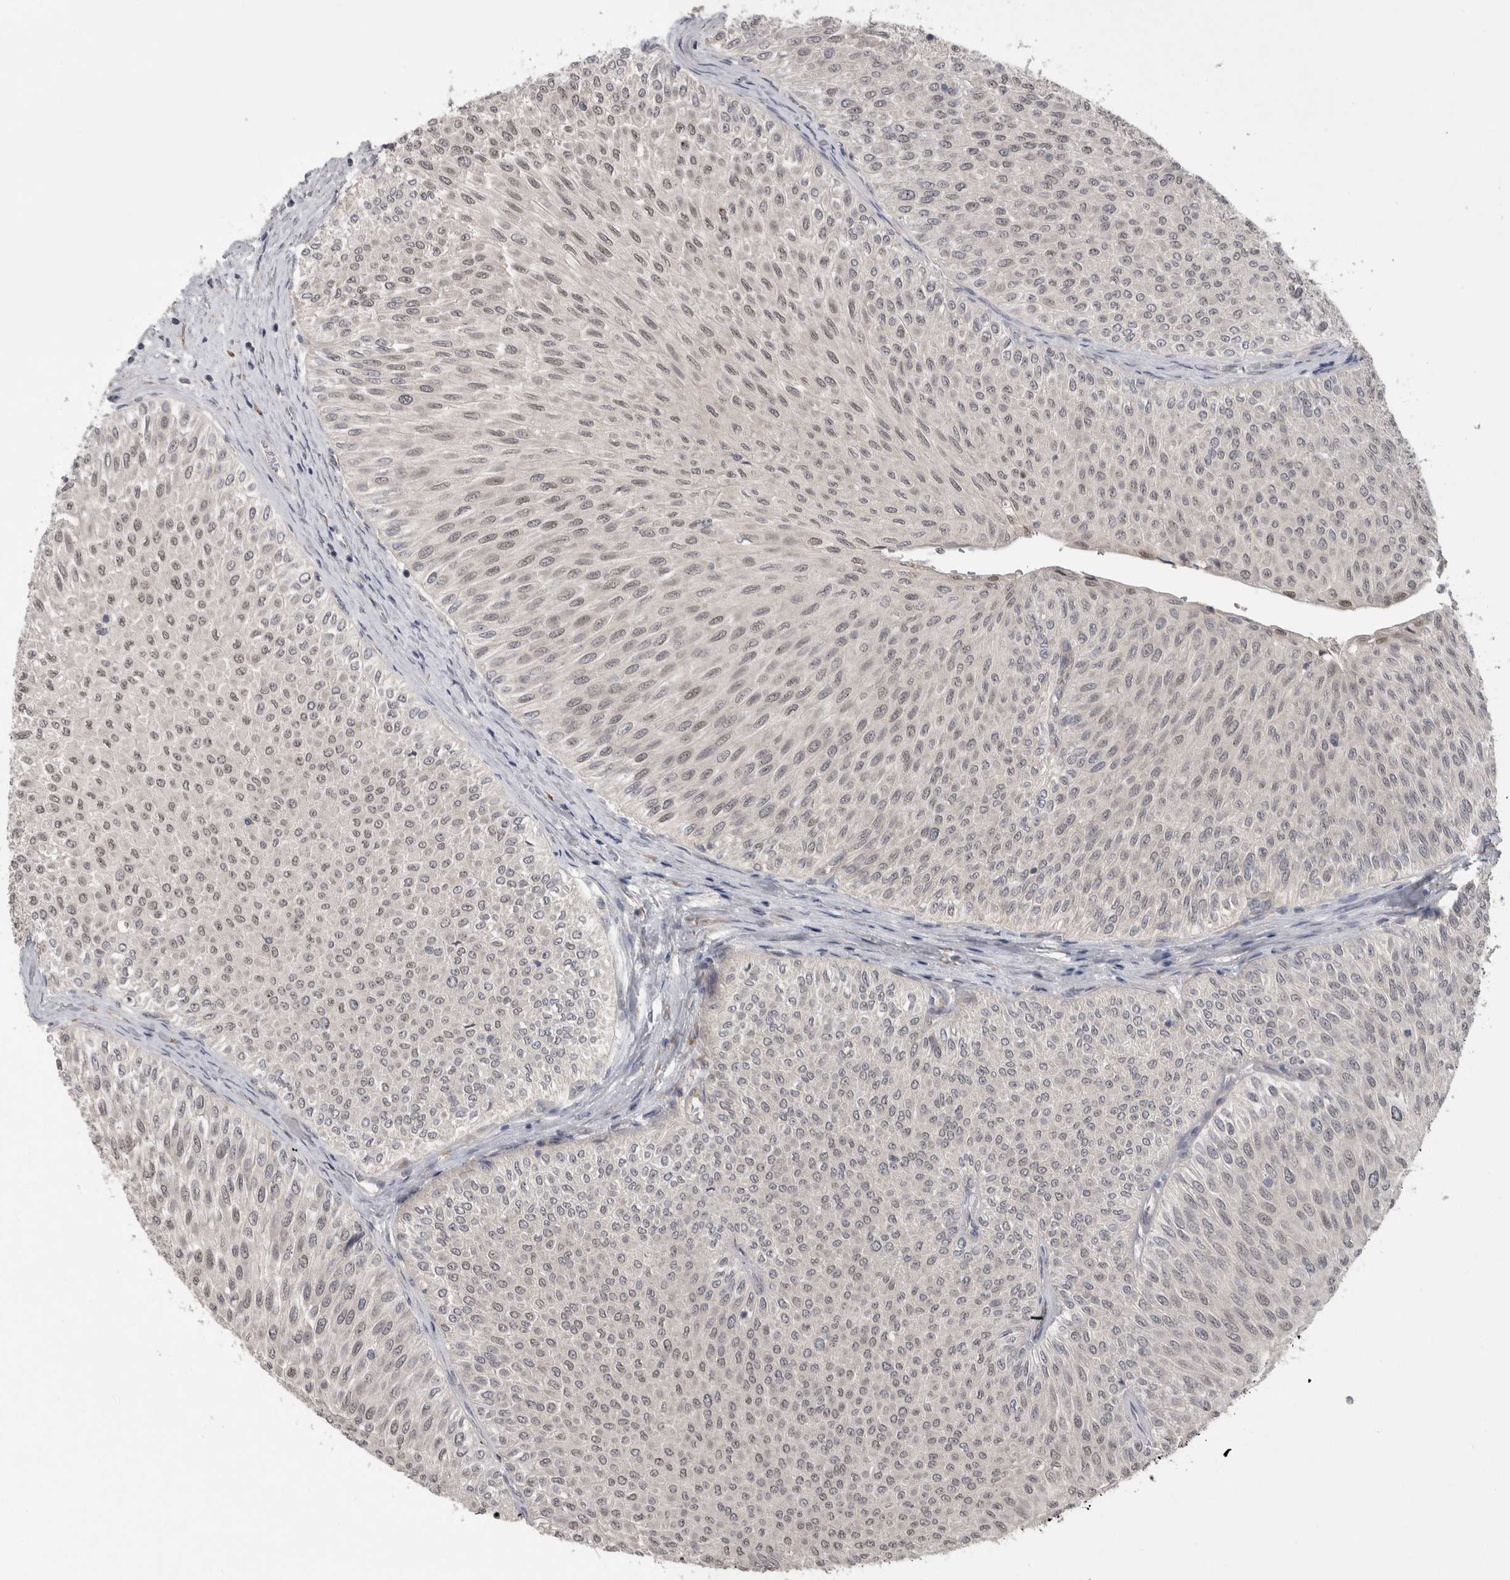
{"staining": {"intensity": "weak", "quantity": "25%-75%", "location": "nuclear"}, "tissue": "urothelial cancer", "cell_type": "Tumor cells", "image_type": "cancer", "snomed": [{"axis": "morphology", "description": "Urothelial carcinoma, Low grade"}, {"axis": "topography", "description": "Urinary bladder"}], "caption": "Immunohistochemistry (IHC) of human urothelial cancer shows low levels of weak nuclear positivity in approximately 25%-75% of tumor cells.", "gene": "CUL2", "patient": {"sex": "male", "age": 78}}